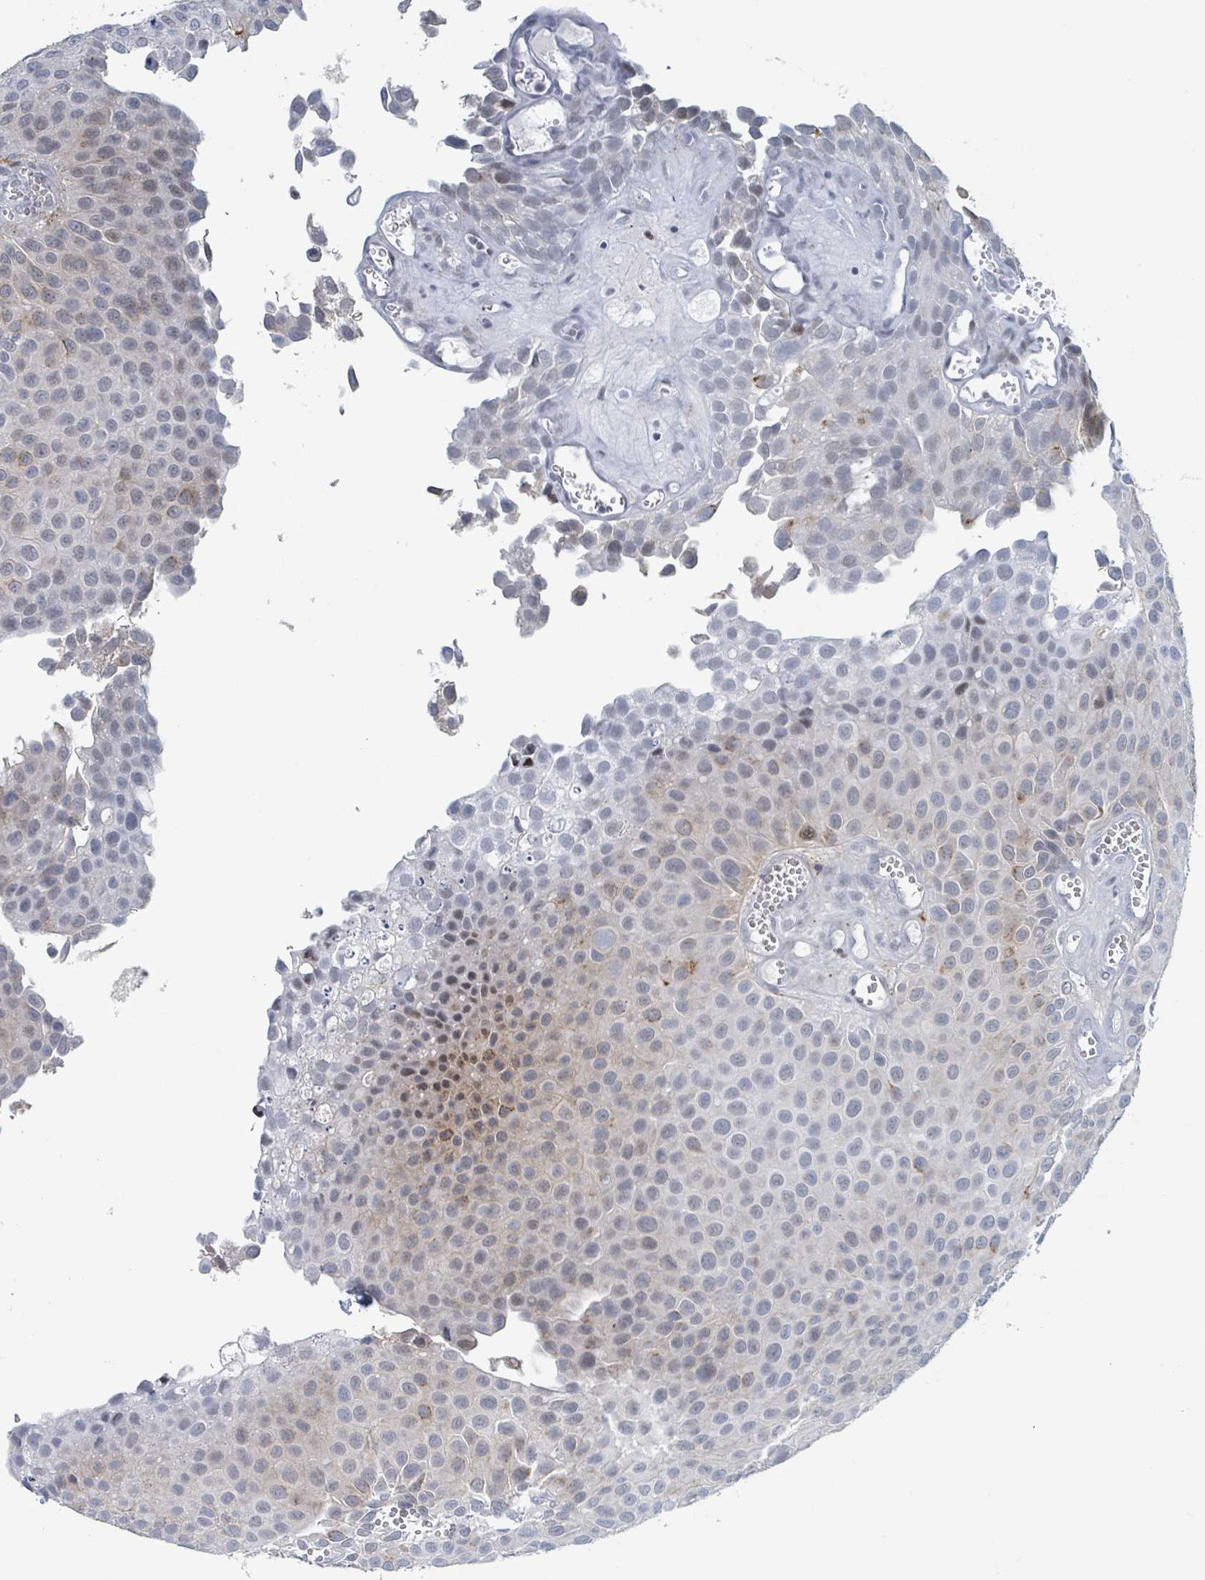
{"staining": {"intensity": "moderate", "quantity": "<25%", "location": "cytoplasmic/membranous,nuclear"}, "tissue": "urothelial cancer", "cell_type": "Tumor cells", "image_type": "cancer", "snomed": [{"axis": "morphology", "description": "Urothelial carcinoma, Low grade"}, {"axis": "topography", "description": "Urinary bladder"}], "caption": "Immunohistochemistry (IHC) photomicrograph of human urothelial carcinoma (low-grade) stained for a protein (brown), which shows low levels of moderate cytoplasmic/membranous and nuclear expression in about <25% of tumor cells.", "gene": "GPR15LG", "patient": {"sex": "male", "age": 88}}